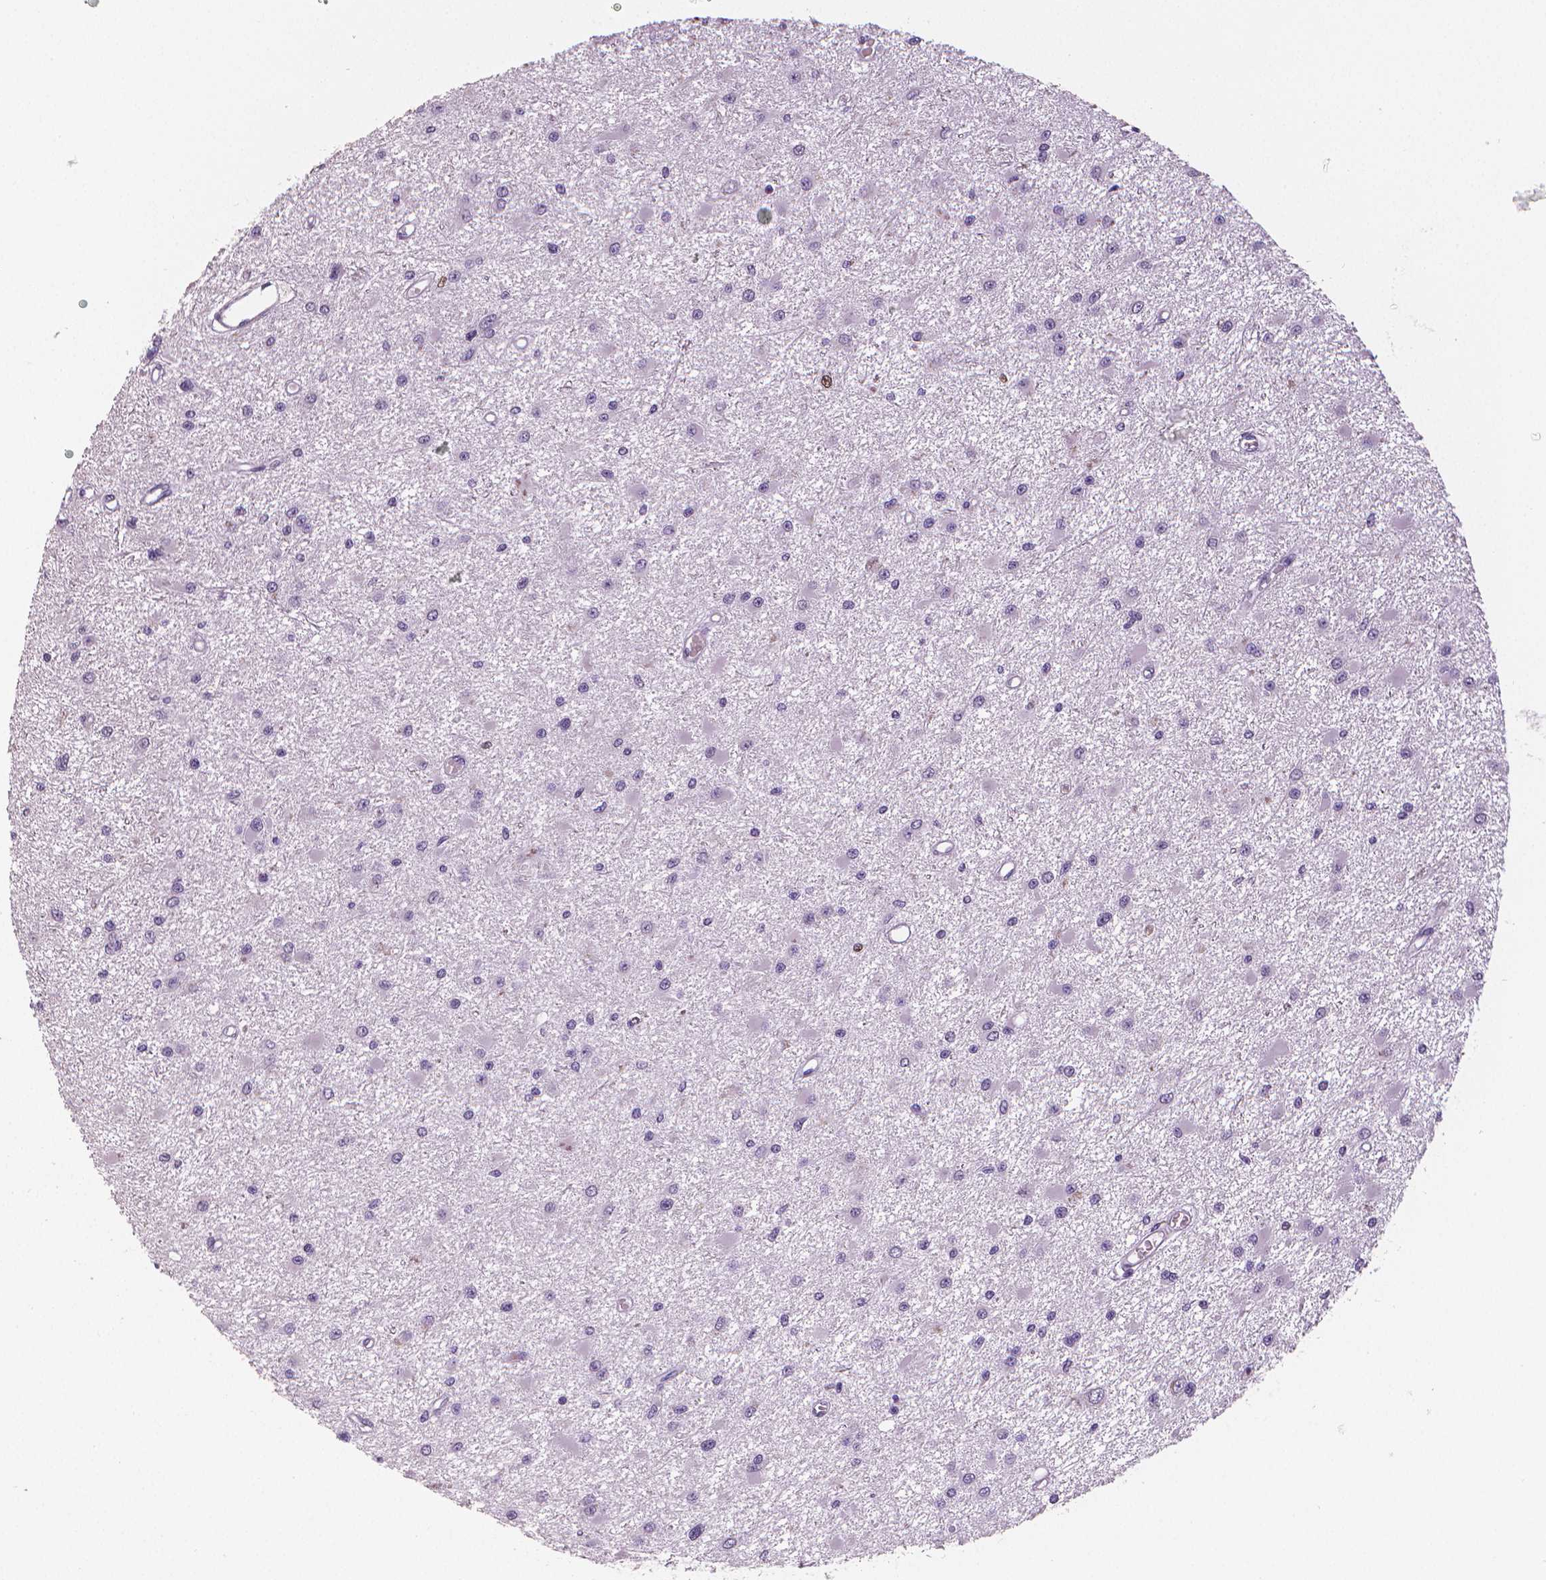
{"staining": {"intensity": "negative", "quantity": "none", "location": "none"}, "tissue": "glioma", "cell_type": "Tumor cells", "image_type": "cancer", "snomed": [{"axis": "morphology", "description": "Glioma, malignant, High grade"}, {"axis": "topography", "description": "Brain"}], "caption": "Malignant glioma (high-grade) stained for a protein using immunohistochemistry reveals no expression tumor cells.", "gene": "MKI67", "patient": {"sex": "male", "age": 54}}